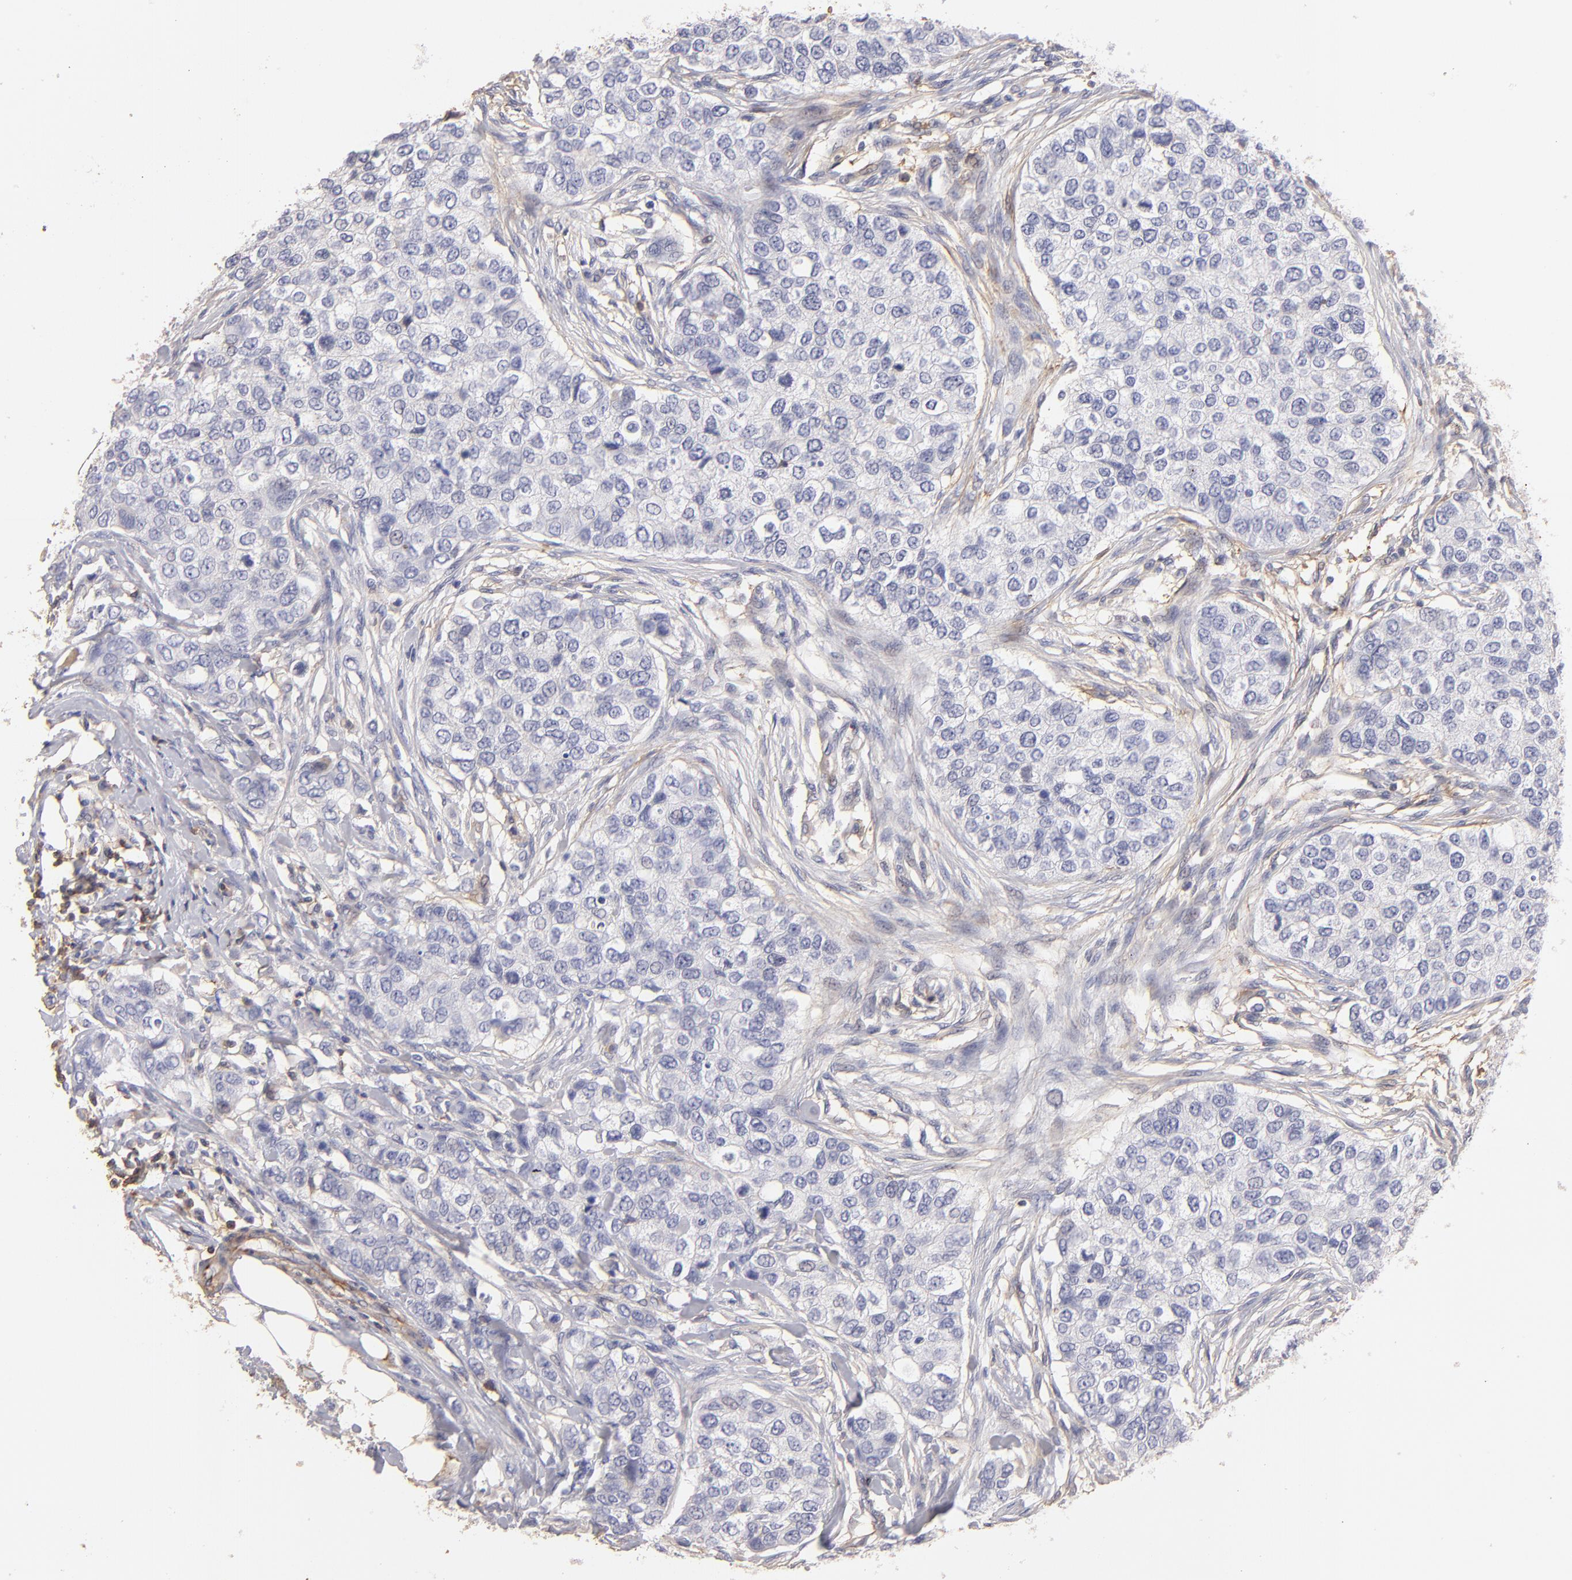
{"staining": {"intensity": "negative", "quantity": "none", "location": "none"}, "tissue": "breast cancer", "cell_type": "Tumor cells", "image_type": "cancer", "snomed": [{"axis": "morphology", "description": "Normal tissue, NOS"}, {"axis": "morphology", "description": "Duct carcinoma"}, {"axis": "topography", "description": "Breast"}], "caption": "Breast cancer (infiltrating ductal carcinoma) stained for a protein using immunohistochemistry shows no positivity tumor cells.", "gene": "ABCB1", "patient": {"sex": "female", "age": 49}}